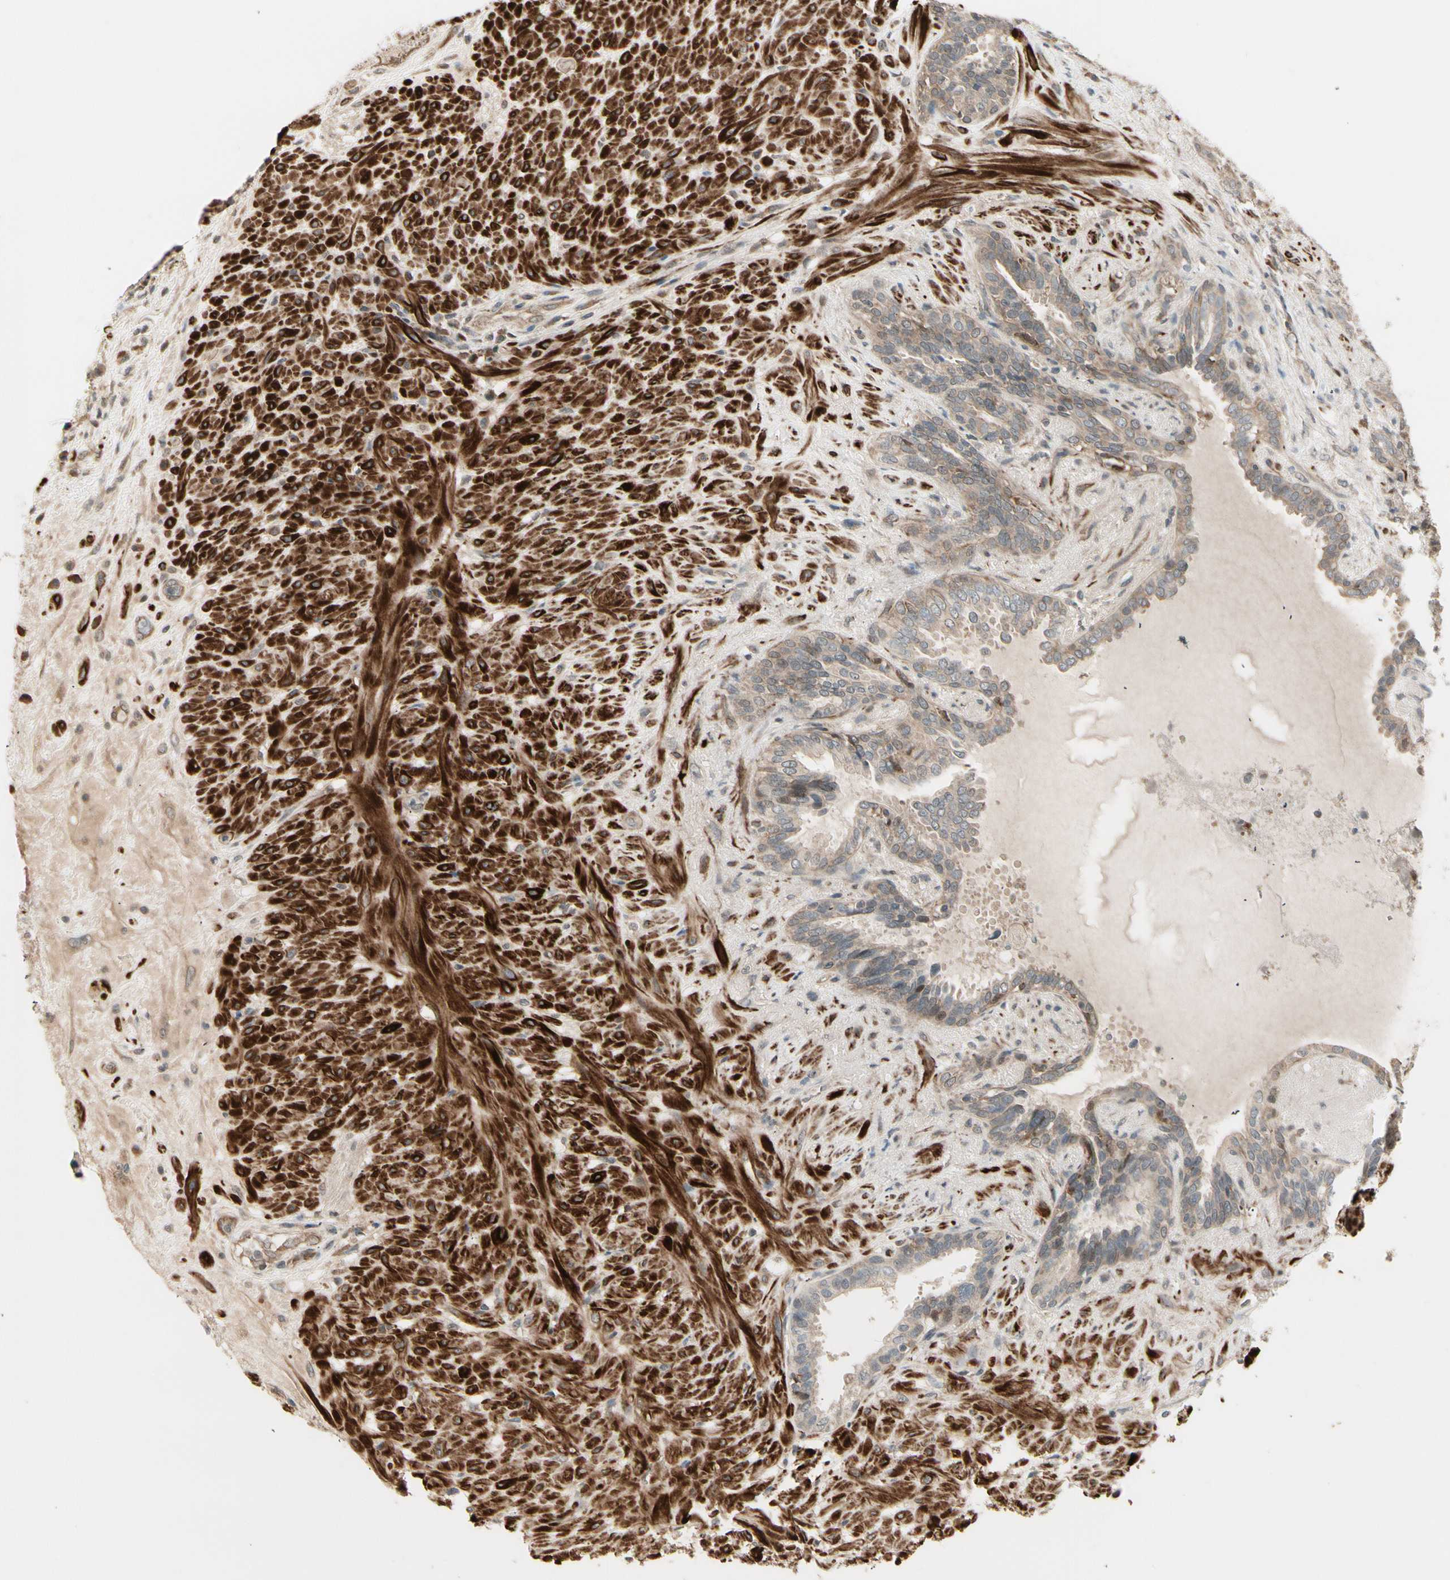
{"staining": {"intensity": "weak", "quantity": ">75%", "location": "cytoplasmic/membranous"}, "tissue": "seminal vesicle", "cell_type": "Glandular cells", "image_type": "normal", "snomed": [{"axis": "morphology", "description": "Normal tissue, NOS"}, {"axis": "topography", "description": "Seminal veicle"}], "caption": "Immunohistochemical staining of benign seminal vesicle shows weak cytoplasmic/membranous protein positivity in approximately >75% of glandular cells.", "gene": "SVBP", "patient": {"sex": "male", "age": 61}}